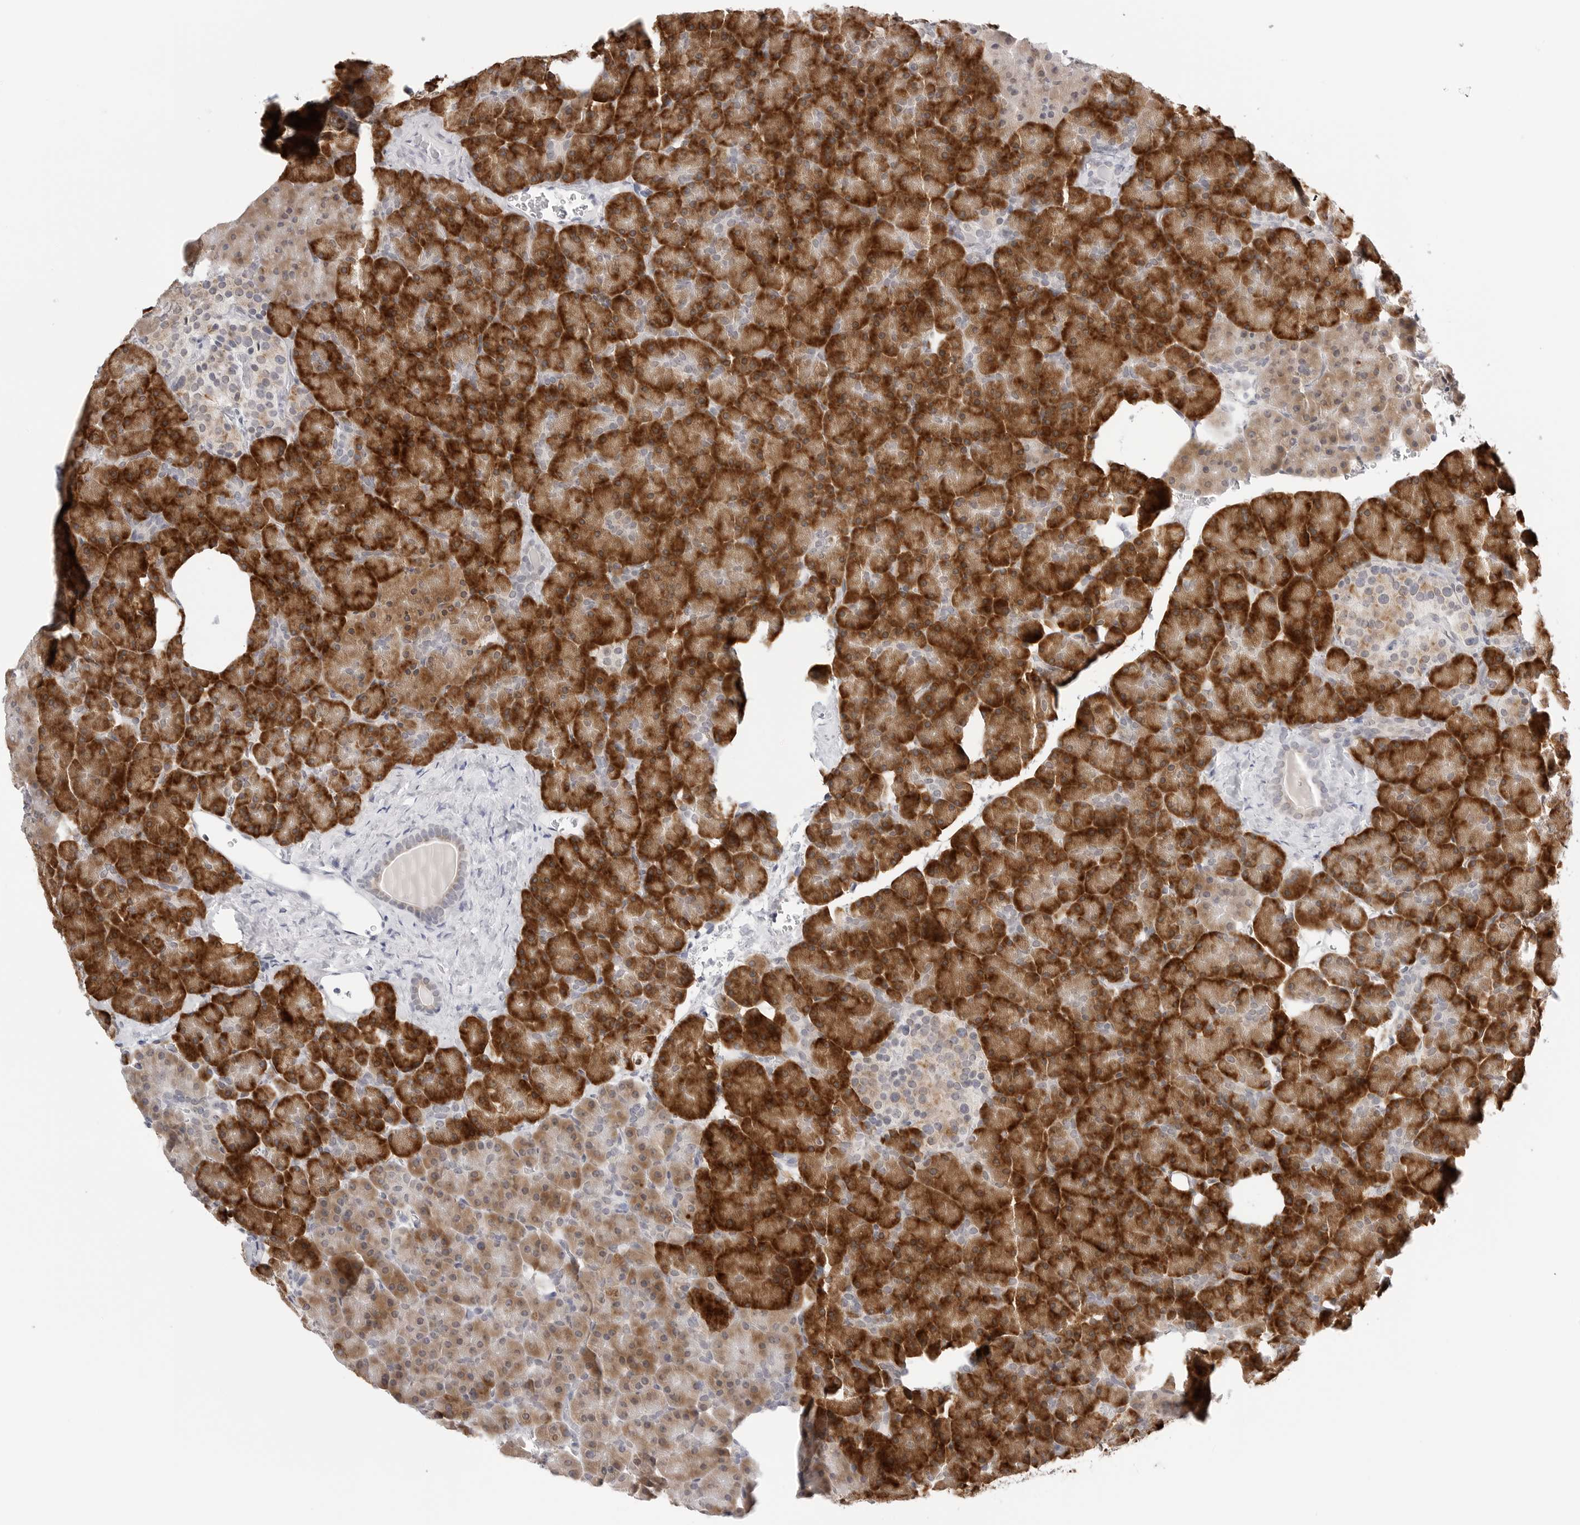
{"staining": {"intensity": "strong", "quantity": ">75%", "location": "cytoplasmic/membranous"}, "tissue": "pancreas", "cell_type": "Exocrine glandular cells", "image_type": "normal", "snomed": [{"axis": "morphology", "description": "Normal tissue, NOS"}, {"axis": "morphology", "description": "Carcinoid, malignant, NOS"}, {"axis": "topography", "description": "Pancreas"}], "caption": "Immunohistochemical staining of normal human pancreas displays >75% levels of strong cytoplasmic/membranous protein positivity in approximately >75% of exocrine glandular cells.", "gene": "RPN1", "patient": {"sex": "female", "age": 35}}